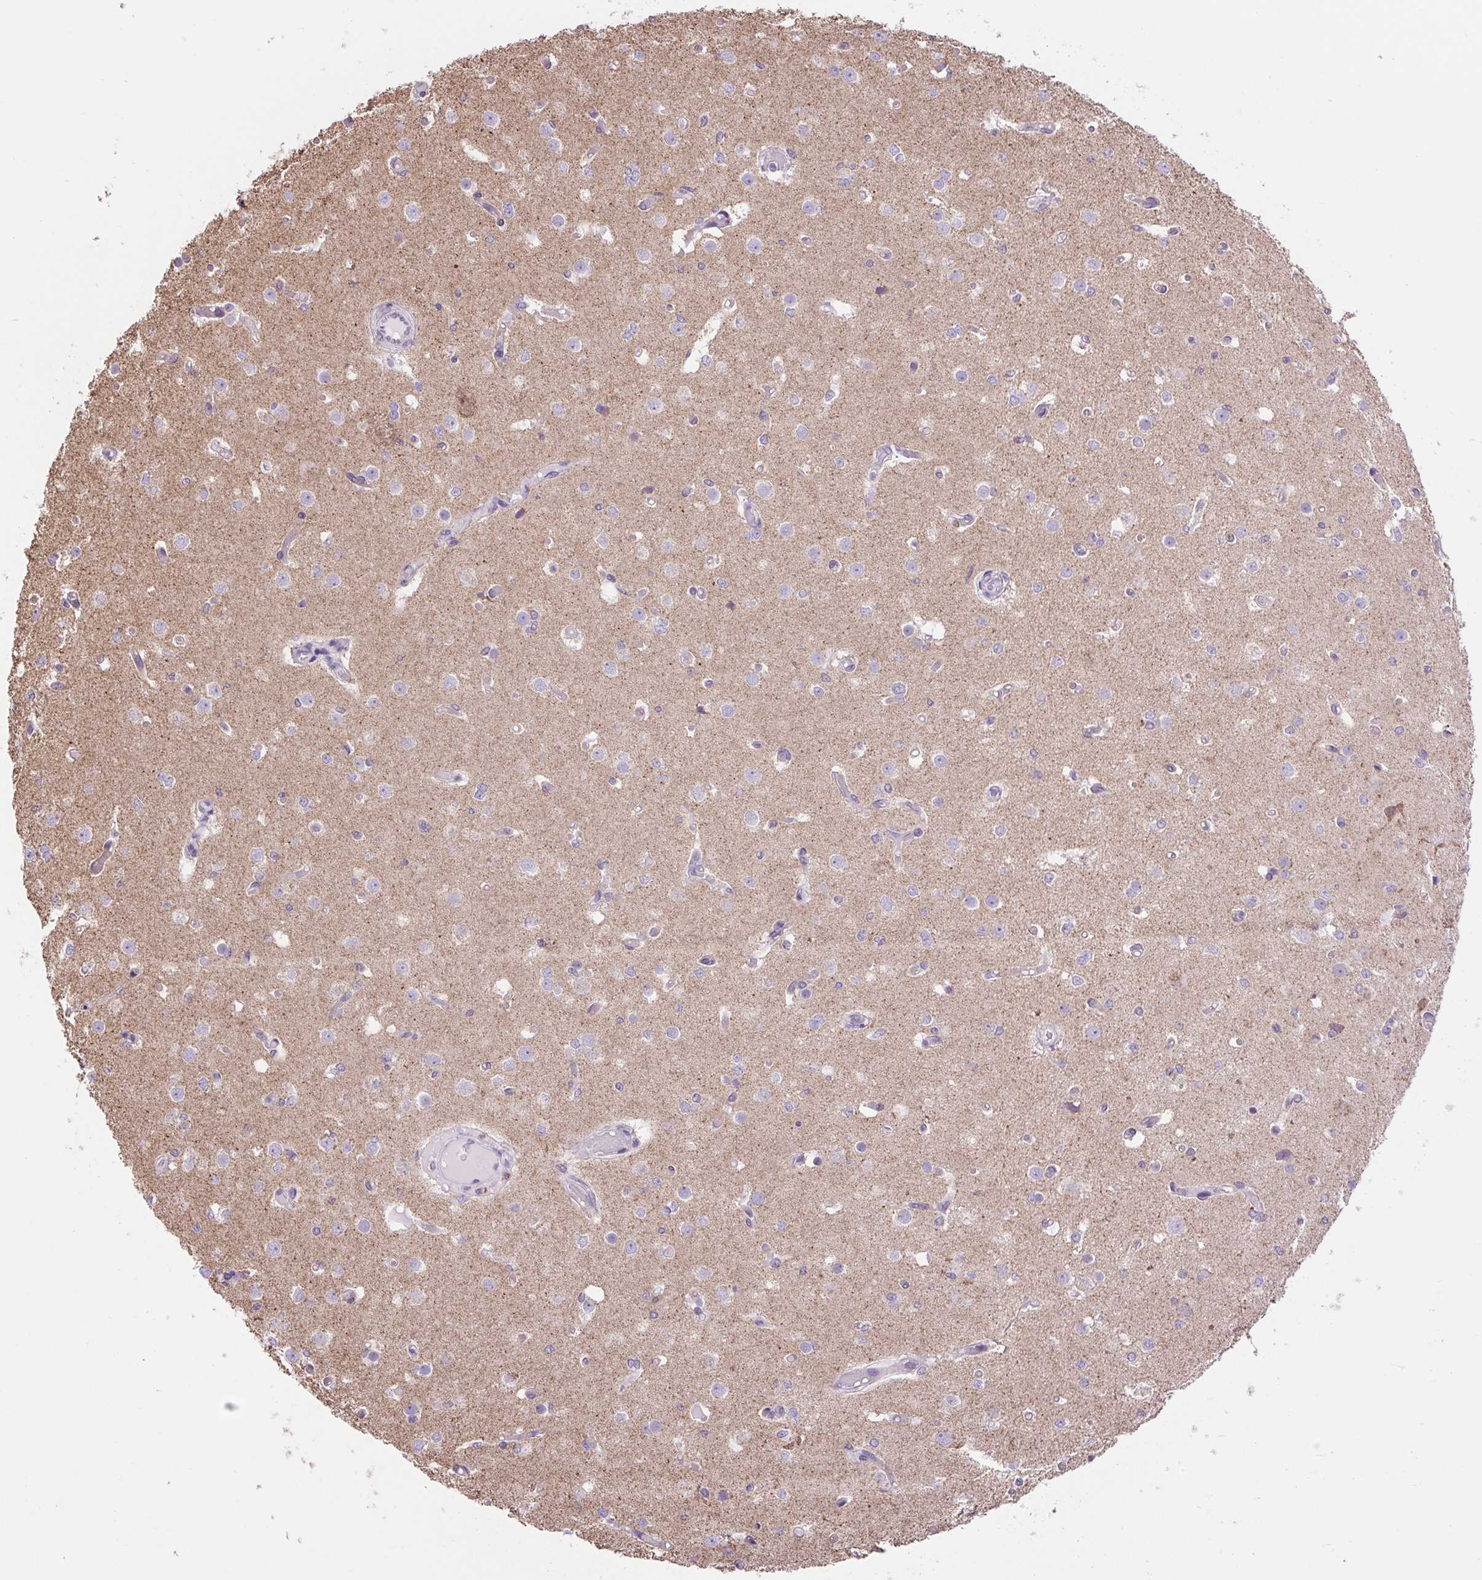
{"staining": {"intensity": "negative", "quantity": "none", "location": "none"}, "tissue": "cerebral cortex", "cell_type": "Endothelial cells", "image_type": "normal", "snomed": [{"axis": "morphology", "description": "Normal tissue, NOS"}, {"axis": "morphology", "description": "Inflammation, NOS"}, {"axis": "topography", "description": "Cerebral cortex"}], "caption": "Immunohistochemistry (IHC) micrograph of unremarkable cerebral cortex stained for a protein (brown), which shows no expression in endothelial cells. (DAB immunohistochemistry, high magnification).", "gene": "SCO2", "patient": {"sex": "male", "age": 6}}